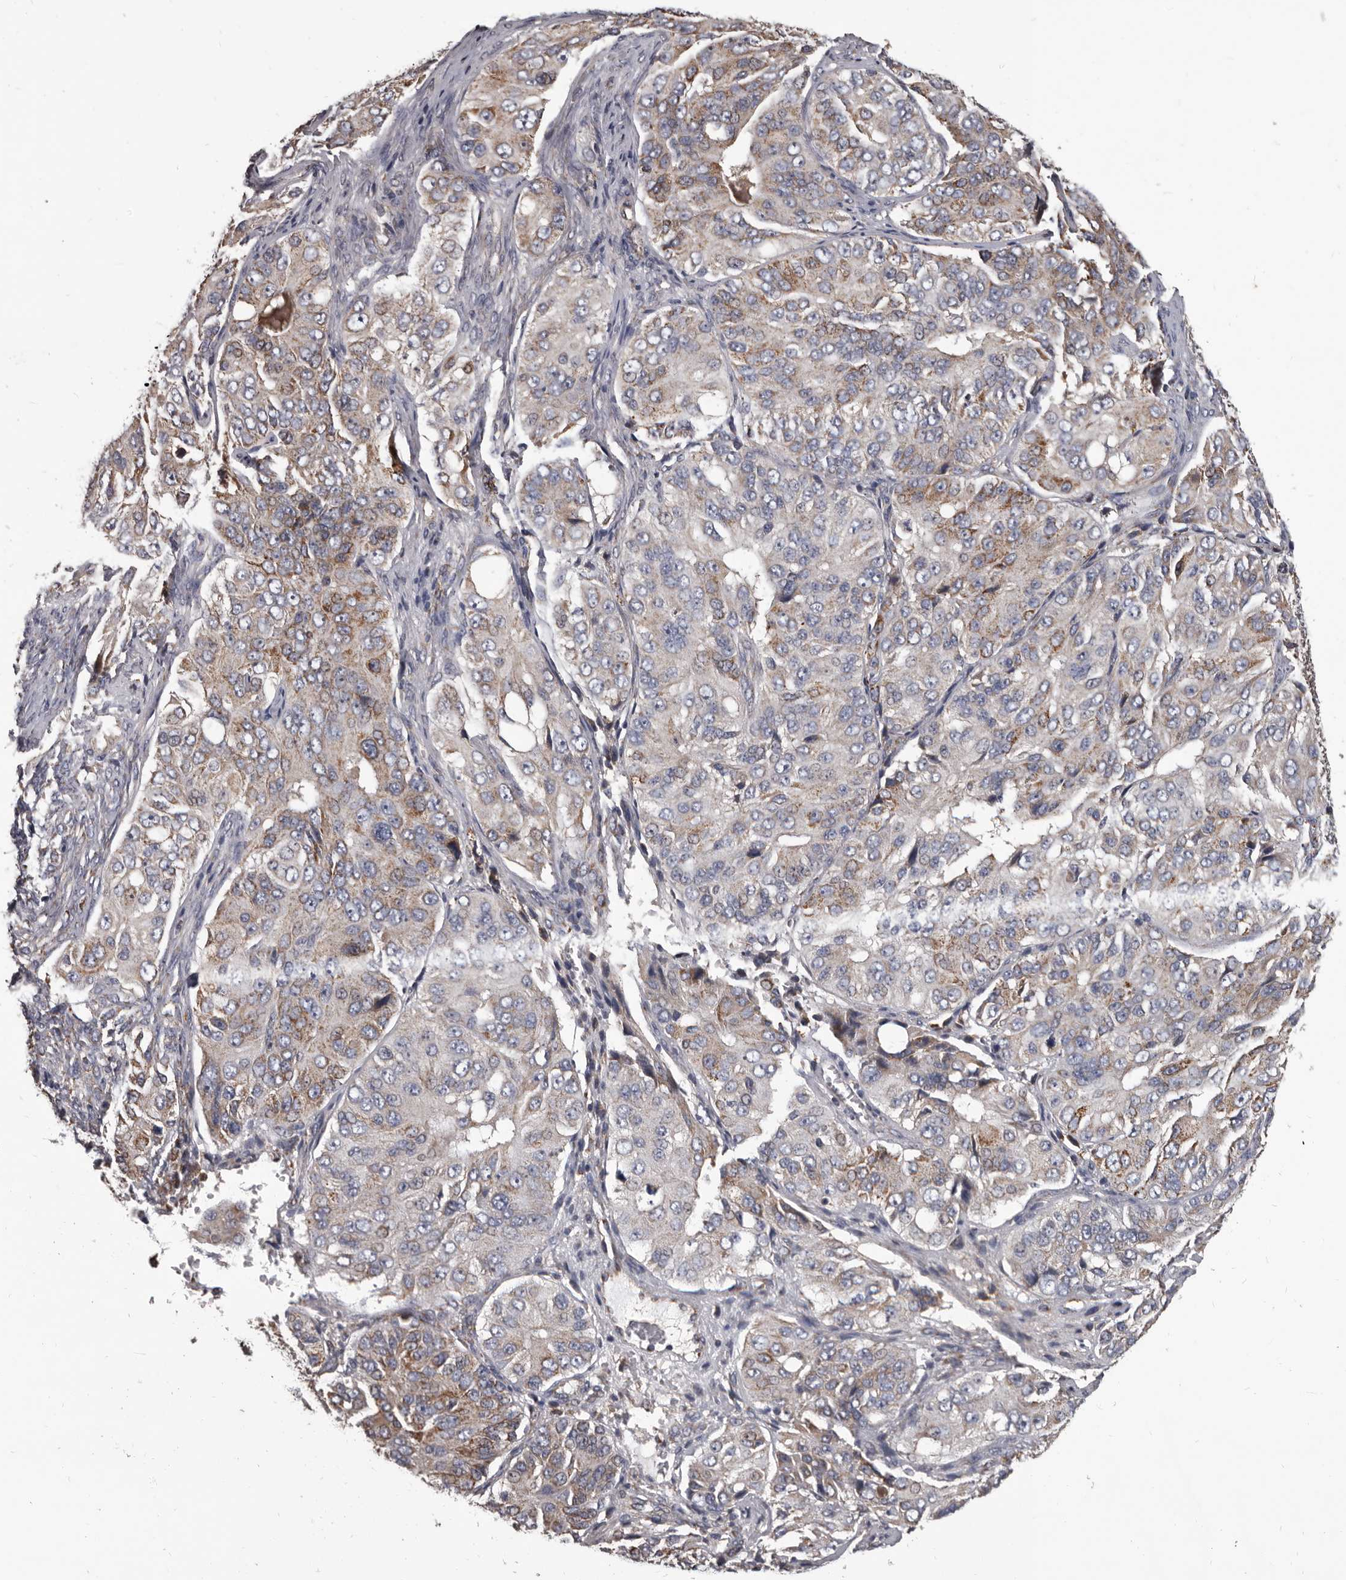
{"staining": {"intensity": "moderate", "quantity": "25%-75%", "location": "cytoplasmic/membranous"}, "tissue": "ovarian cancer", "cell_type": "Tumor cells", "image_type": "cancer", "snomed": [{"axis": "morphology", "description": "Carcinoma, endometroid"}, {"axis": "topography", "description": "Ovary"}], "caption": "There is medium levels of moderate cytoplasmic/membranous expression in tumor cells of ovarian cancer (endometroid carcinoma), as demonstrated by immunohistochemical staining (brown color).", "gene": "ALDH5A1", "patient": {"sex": "female", "age": 51}}